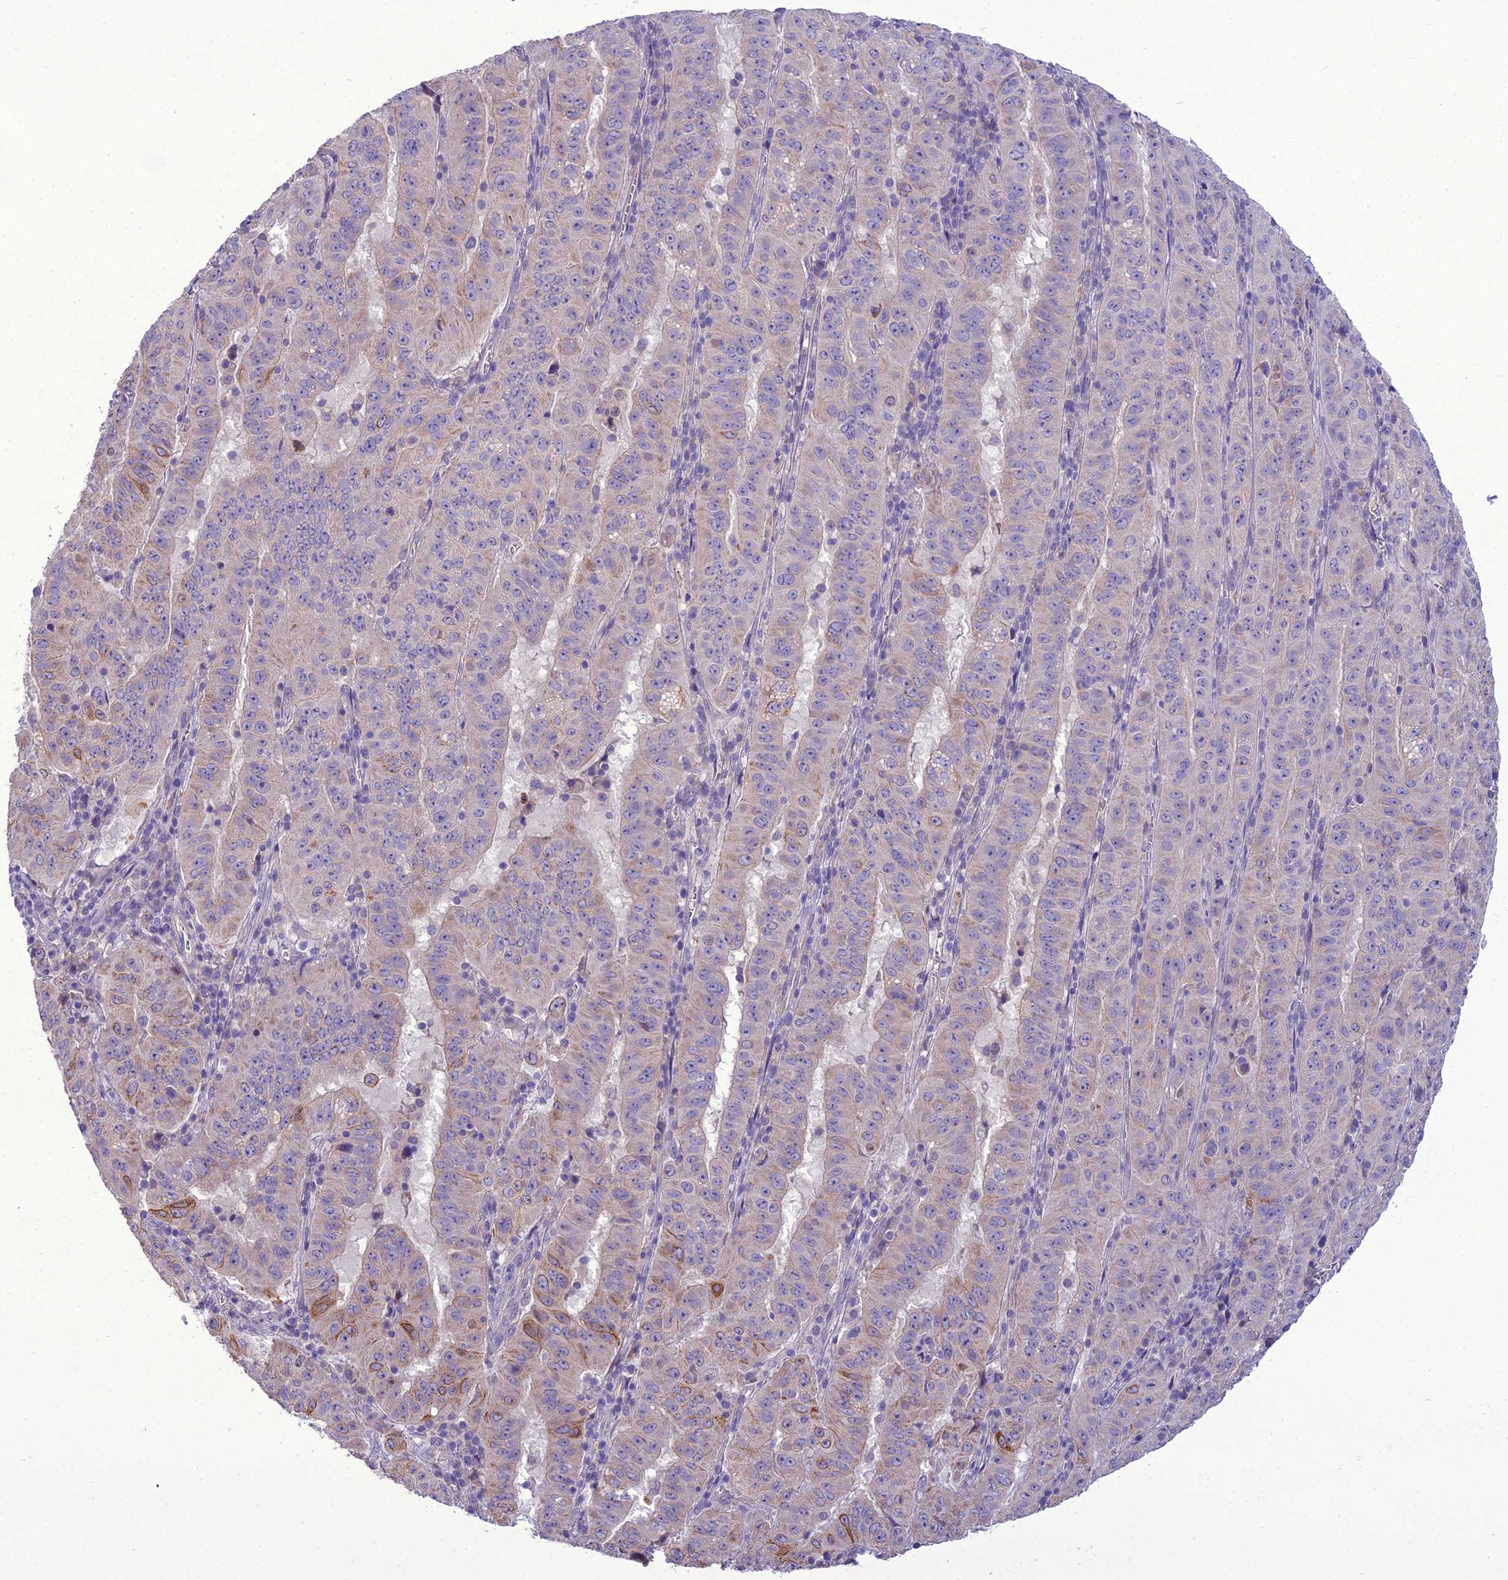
{"staining": {"intensity": "weak", "quantity": "<25%", "location": "cytoplasmic/membranous"}, "tissue": "pancreatic cancer", "cell_type": "Tumor cells", "image_type": "cancer", "snomed": [{"axis": "morphology", "description": "Adenocarcinoma, NOS"}, {"axis": "topography", "description": "Pancreas"}], "caption": "A micrograph of human pancreatic adenocarcinoma is negative for staining in tumor cells.", "gene": "SCRT1", "patient": {"sex": "male", "age": 63}}